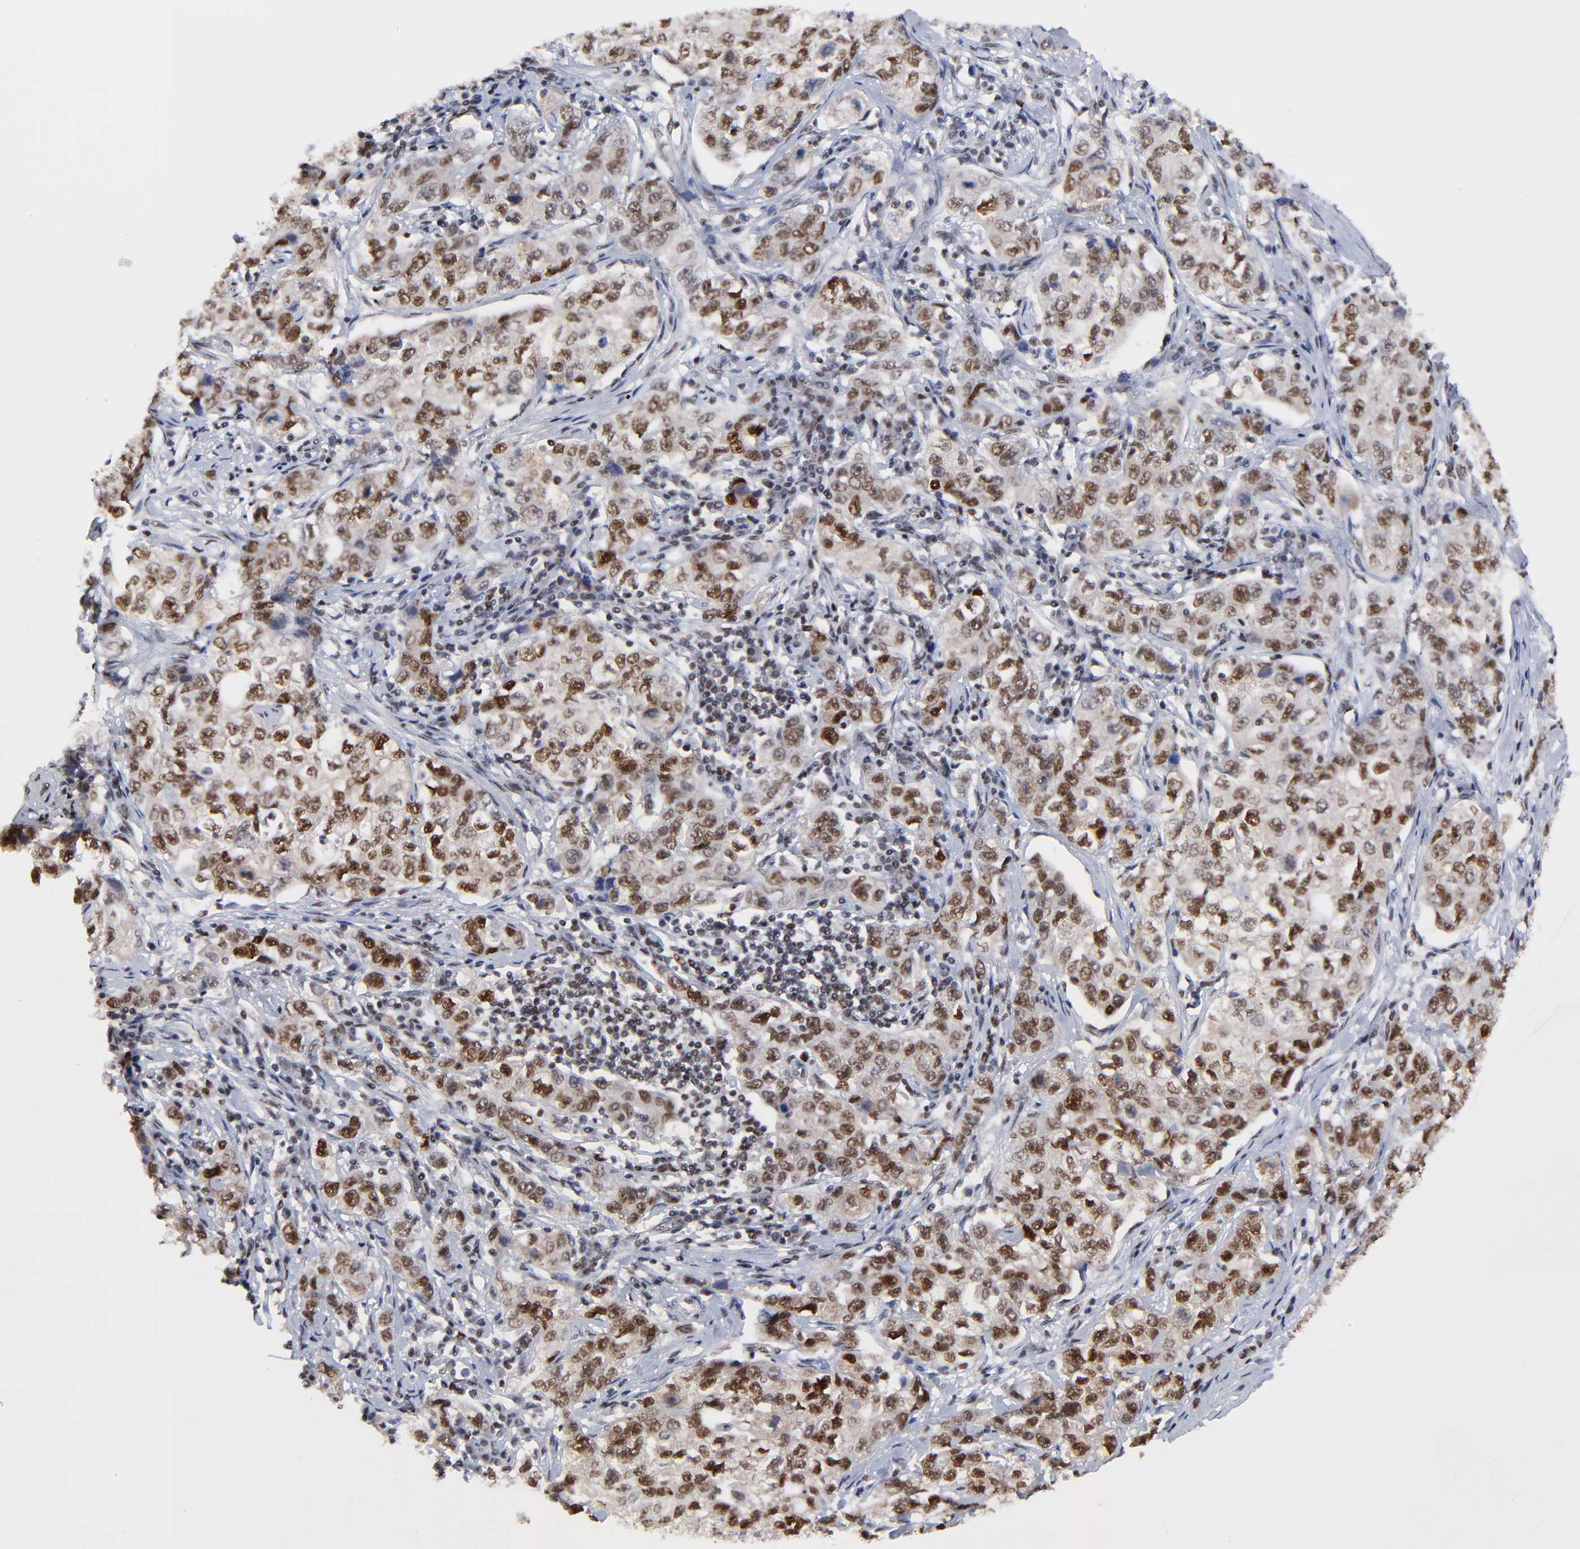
{"staining": {"intensity": "strong", "quantity": ">75%", "location": "nuclear"}, "tissue": "stomach cancer", "cell_type": "Tumor cells", "image_type": "cancer", "snomed": [{"axis": "morphology", "description": "Adenocarcinoma, NOS"}, {"axis": "topography", "description": "Stomach"}], "caption": "Protein staining of stomach cancer tissue reveals strong nuclear expression in about >75% of tumor cells. The staining was performed using DAB, with brown indicating positive protein expression. Nuclei are stained blue with hematoxylin.", "gene": "ZMYM3", "patient": {"sex": "male", "age": 48}}